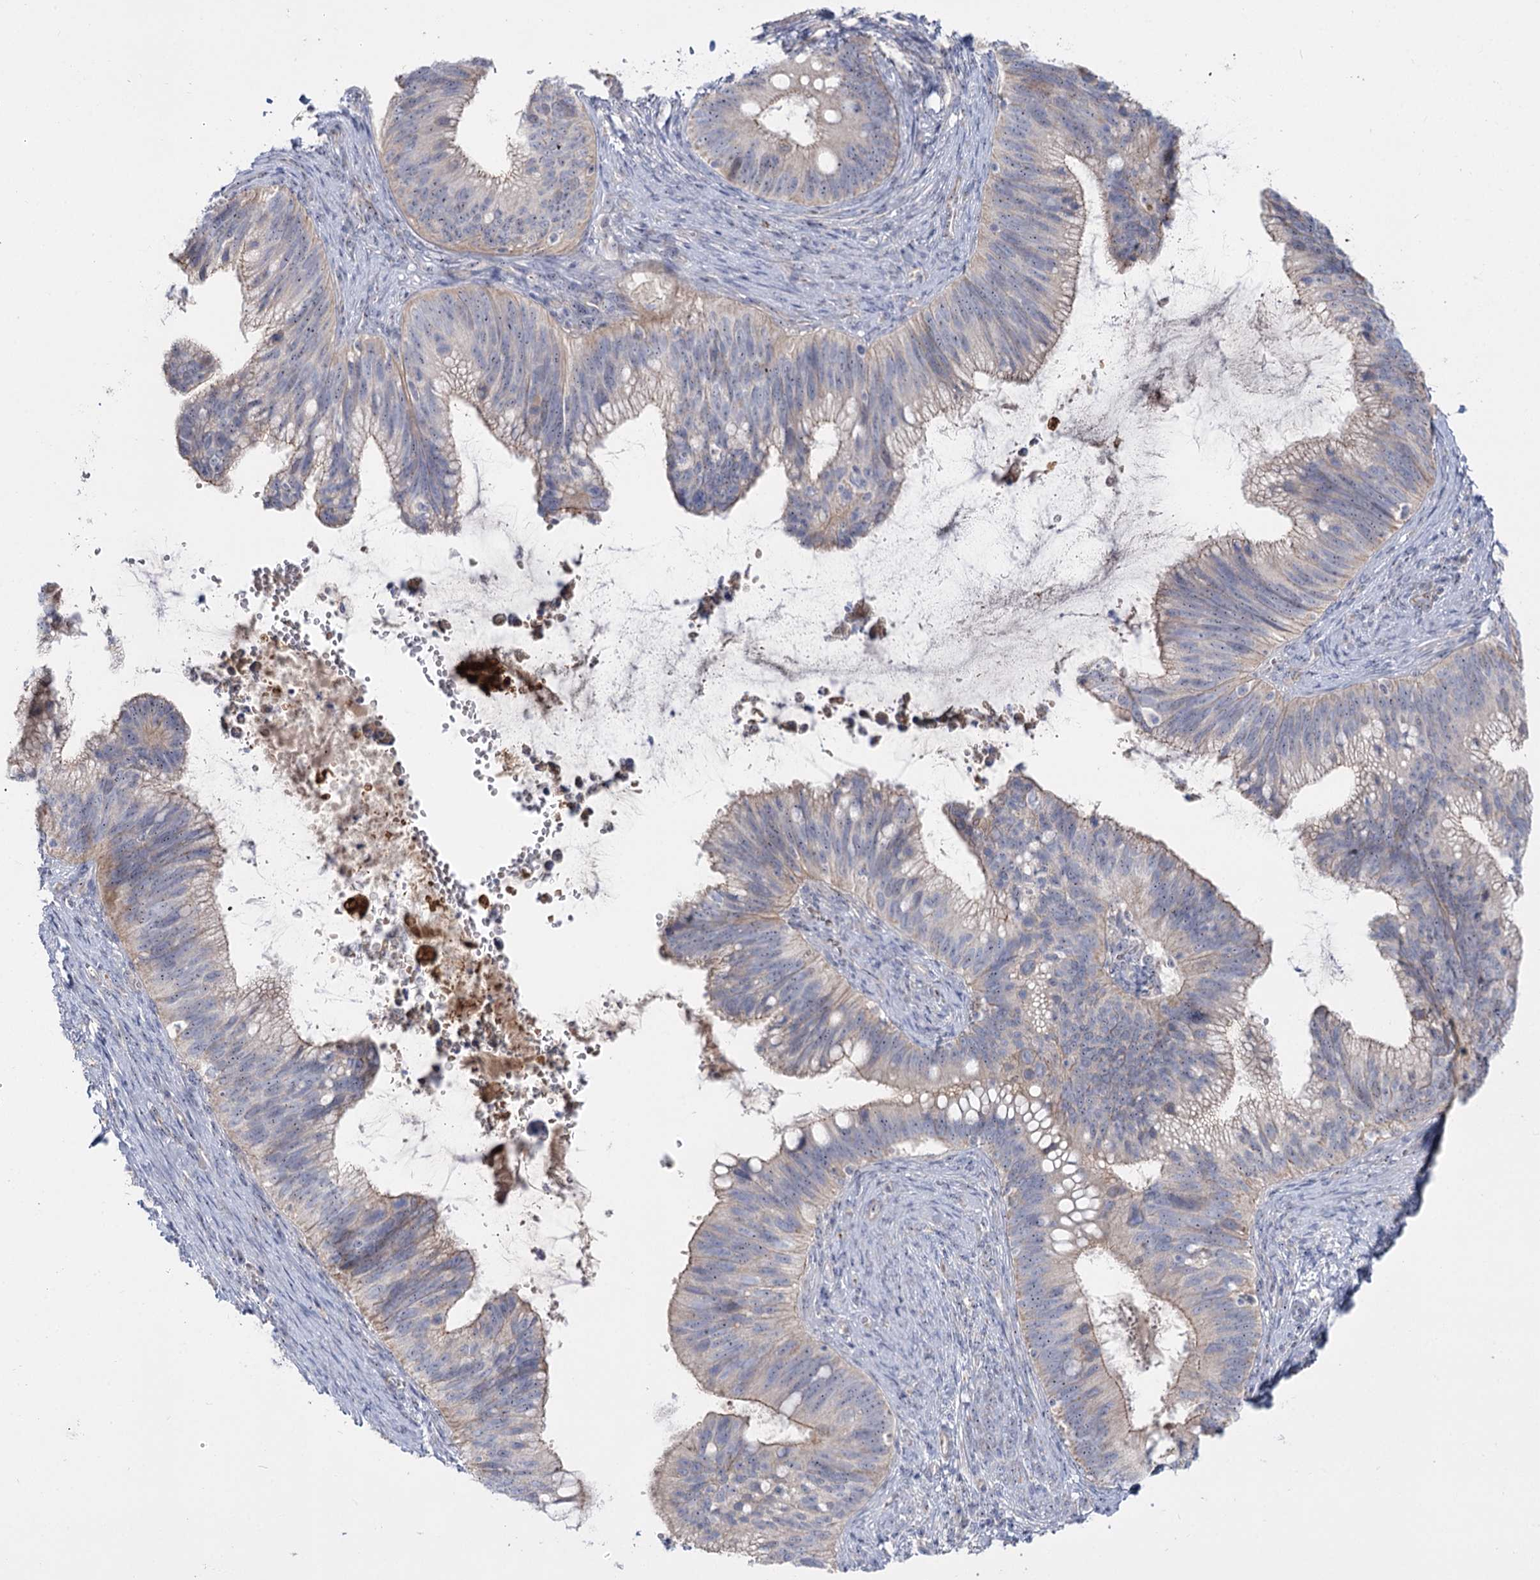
{"staining": {"intensity": "weak", "quantity": "<25%", "location": "cytoplasmic/membranous"}, "tissue": "cervical cancer", "cell_type": "Tumor cells", "image_type": "cancer", "snomed": [{"axis": "morphology", "description": "Adenocarcinoma, NOS"}, {"axis": "topography", "description": "Cervix"}], "caption": "A high-resolution image shows immunohistochemistry staining of cervical adenocarcinoma, which displays no significant positivity in tumor cells. (DAB immunohistochemistry visualized using brightfield microscopy, high magnification).", "gene": "SUOX", "patient": {"sex": "female", "age": 42}}